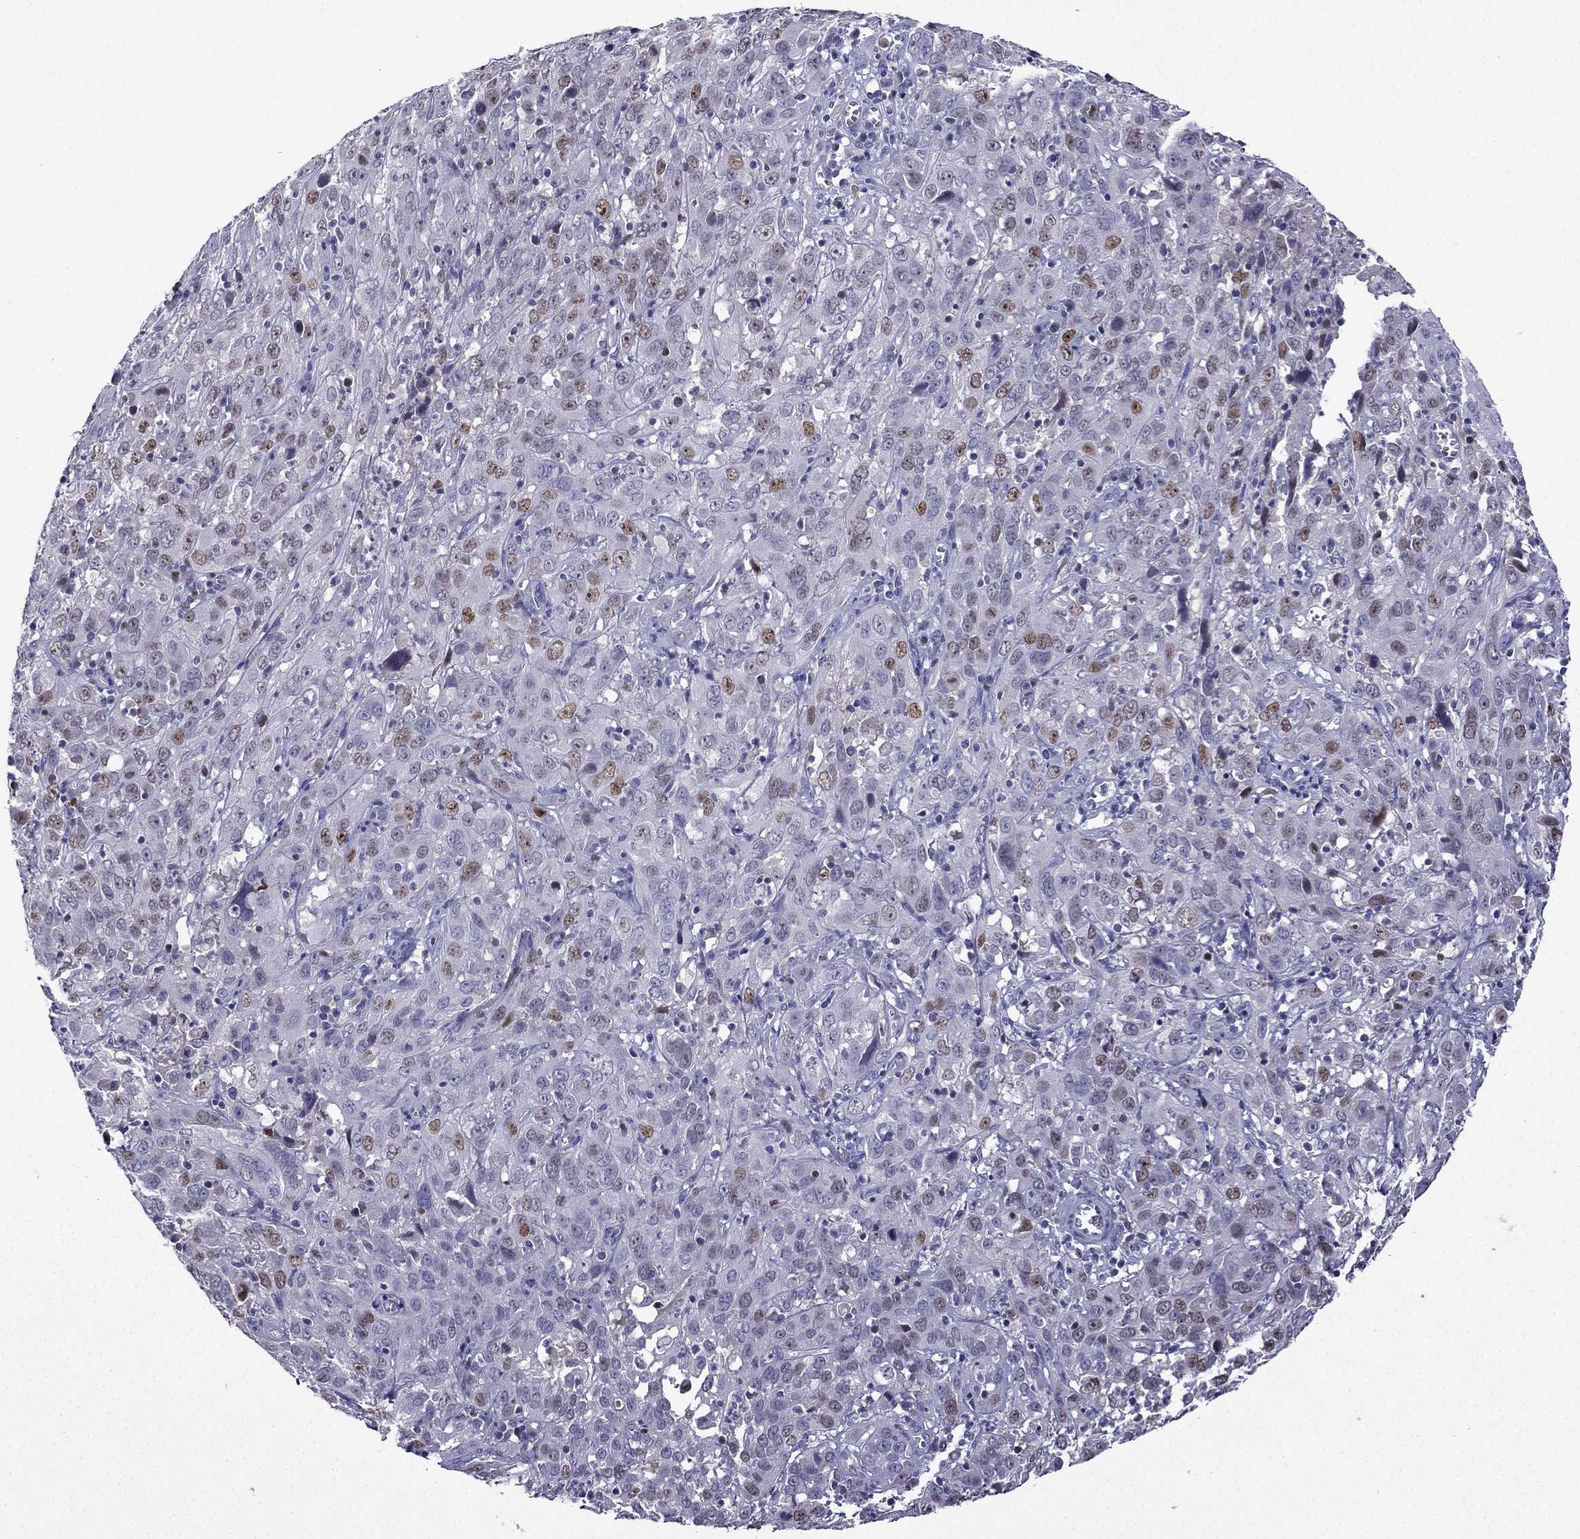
{"staining": {"intensity": "moderate", "quantity": "<25%", "location": "nuclear"}, "tissue": "cervical cancer", "cell_type": "Tumor cells", "image_type": "cancer", "snomed": [{"axis": "morphology", "description": "Squamous cell carcinoma, NOS"}, {"axis": "topography", "description": "Cervix"}], "caption": "Immunohistochemistry (IHC) of cervical cancer (squamous cell carcinoma) demonstrates low levels of moderate nuclear staining in approximately <25% of tumor cells. (Brightfield microscopy of DAB IHC at high magnification).", "gene": "UHRF1", "patient": {"sex": "female", "age": 32}}